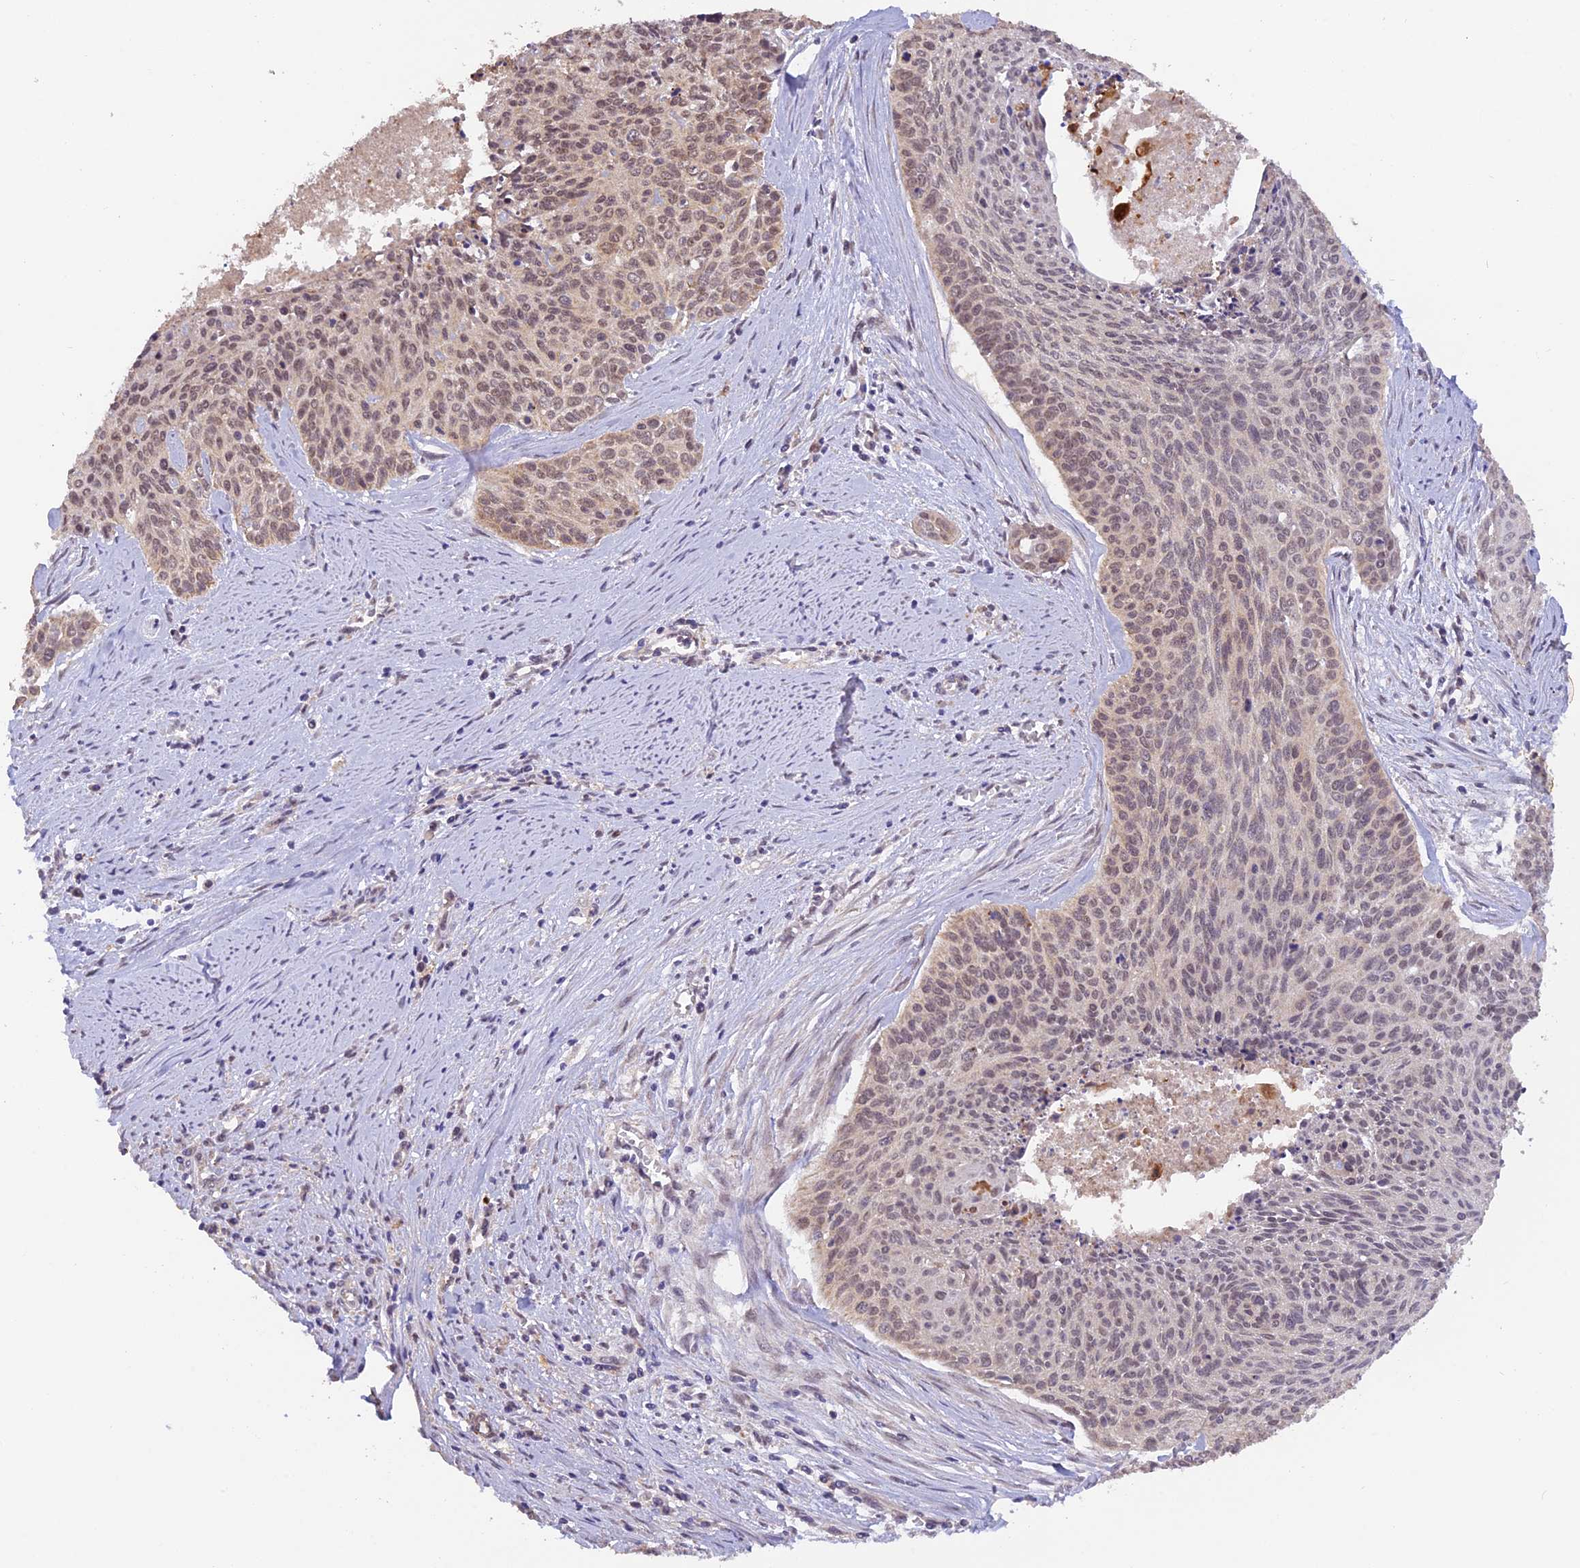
{"staining": {"intensity": "weak", "quantity": ">75%", "location": "nuclear"}, "tissue": "cervical cancer", "cell_type": "Tumor cells", "image_type": "cancer", "snomed": [{"axis": "morphology", "description": "Squamous cell carcinoma, NOS"}, {"axis": "topography", "description": "Cervix"}], "caption": "Immunohistochemical staining of human cervical squamous cell carcinoma exhibits low levels of weak nuclear protein positivity in approximately >75% of tumor cells.", "gene": "MNS1", "patient": {"sex": "female", "age": 55}}